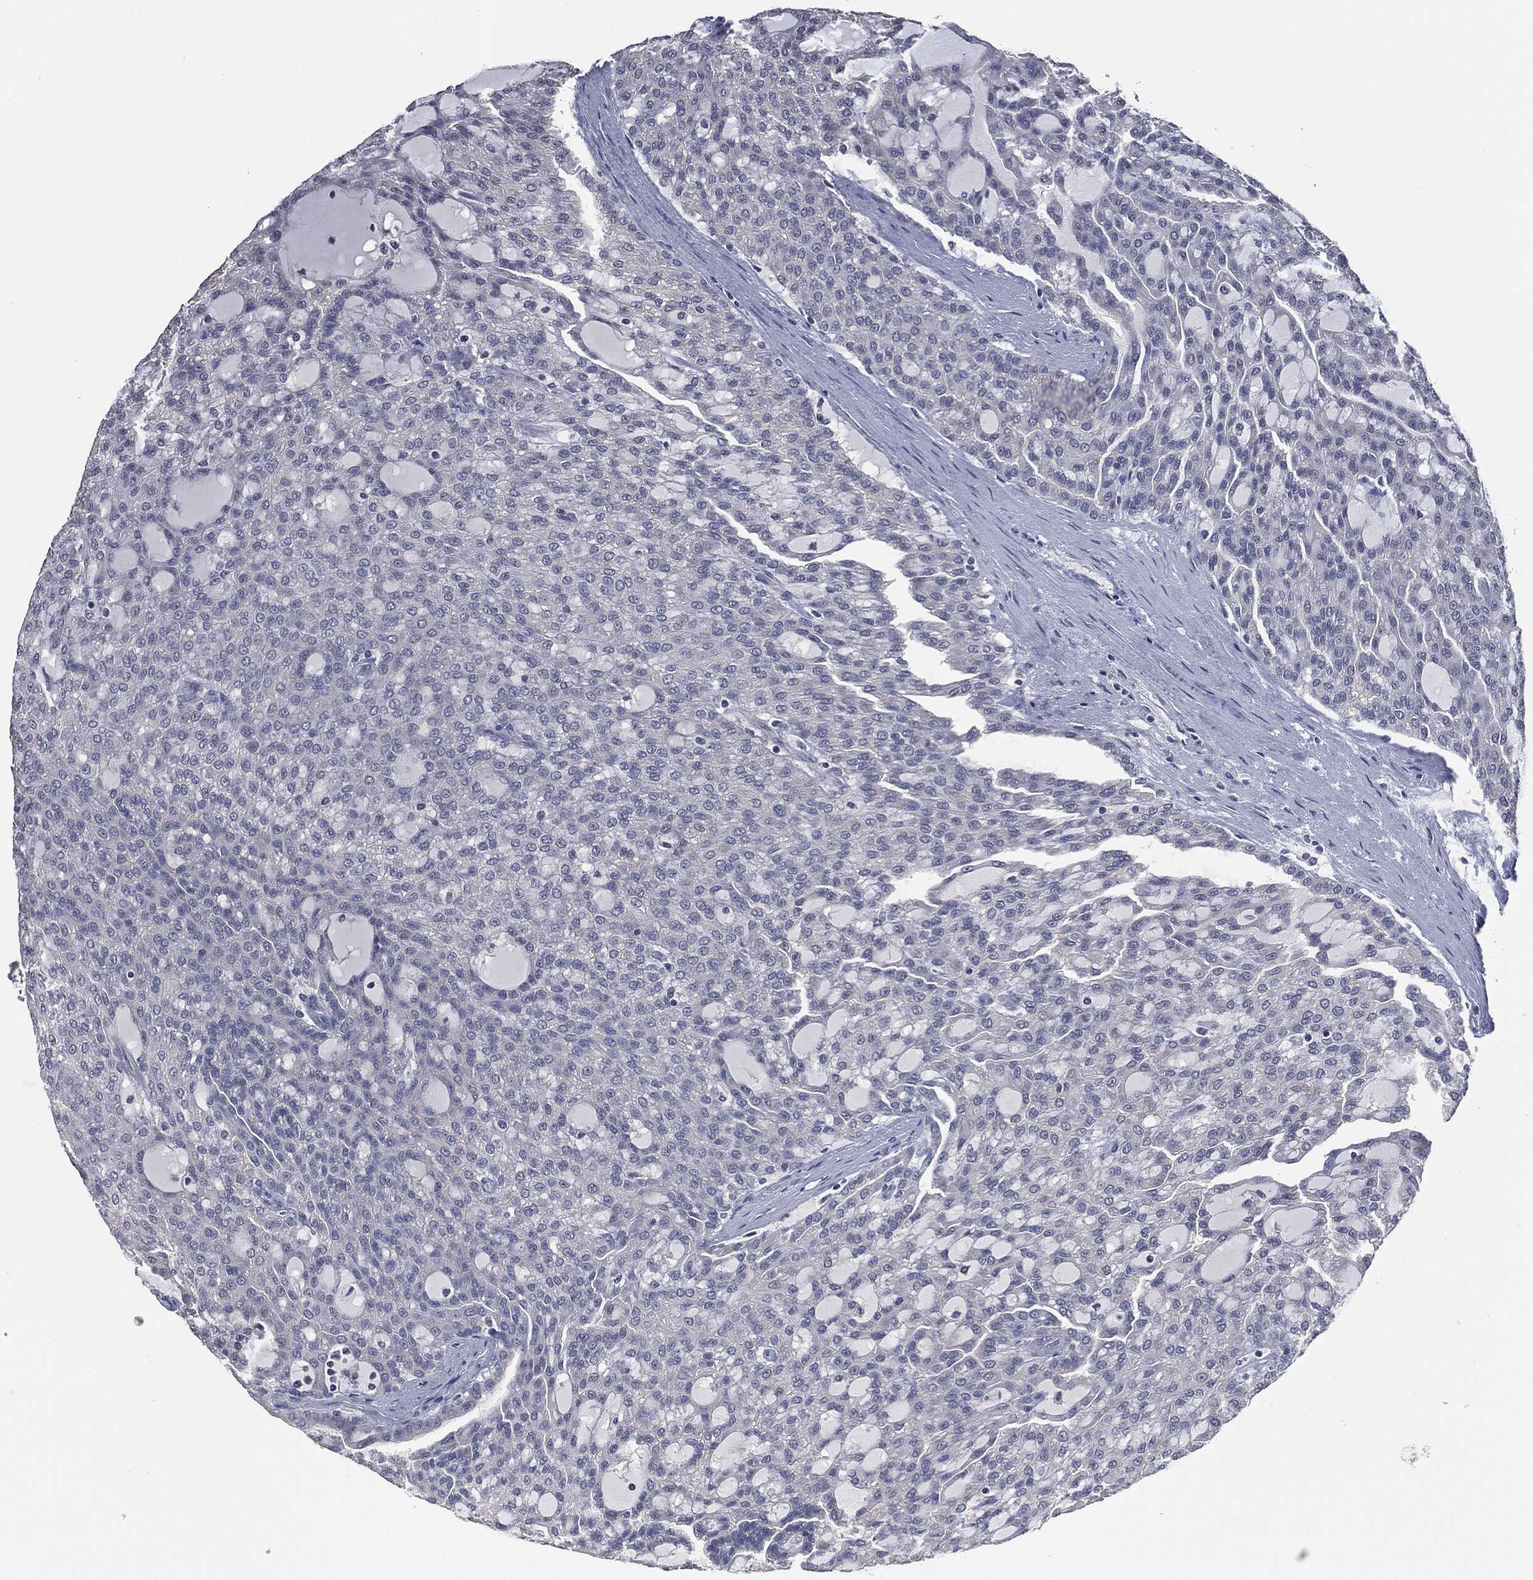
{"staining": {"intensity": "negative", "quantity": "none", "location": "none"}, "tissue": "renal cancer", "cell_type": "Tumor cells", "image_type": "cancer", "snomed": [{"axis": "morphology", "description": "Adenocarcinoma, NOS"}, {"axis": "topography", "description": "Kidney"}], "caption": "Tumor cells show no significant protein positivity in renal cancer. The staining is performed using DAB (3,3'-diaminobenzidine) brown chromogen with nuclei counter-stained in using hematoxylin.", "gene": "IL1RN", "patient": {"sex": "male", "age": 63}}